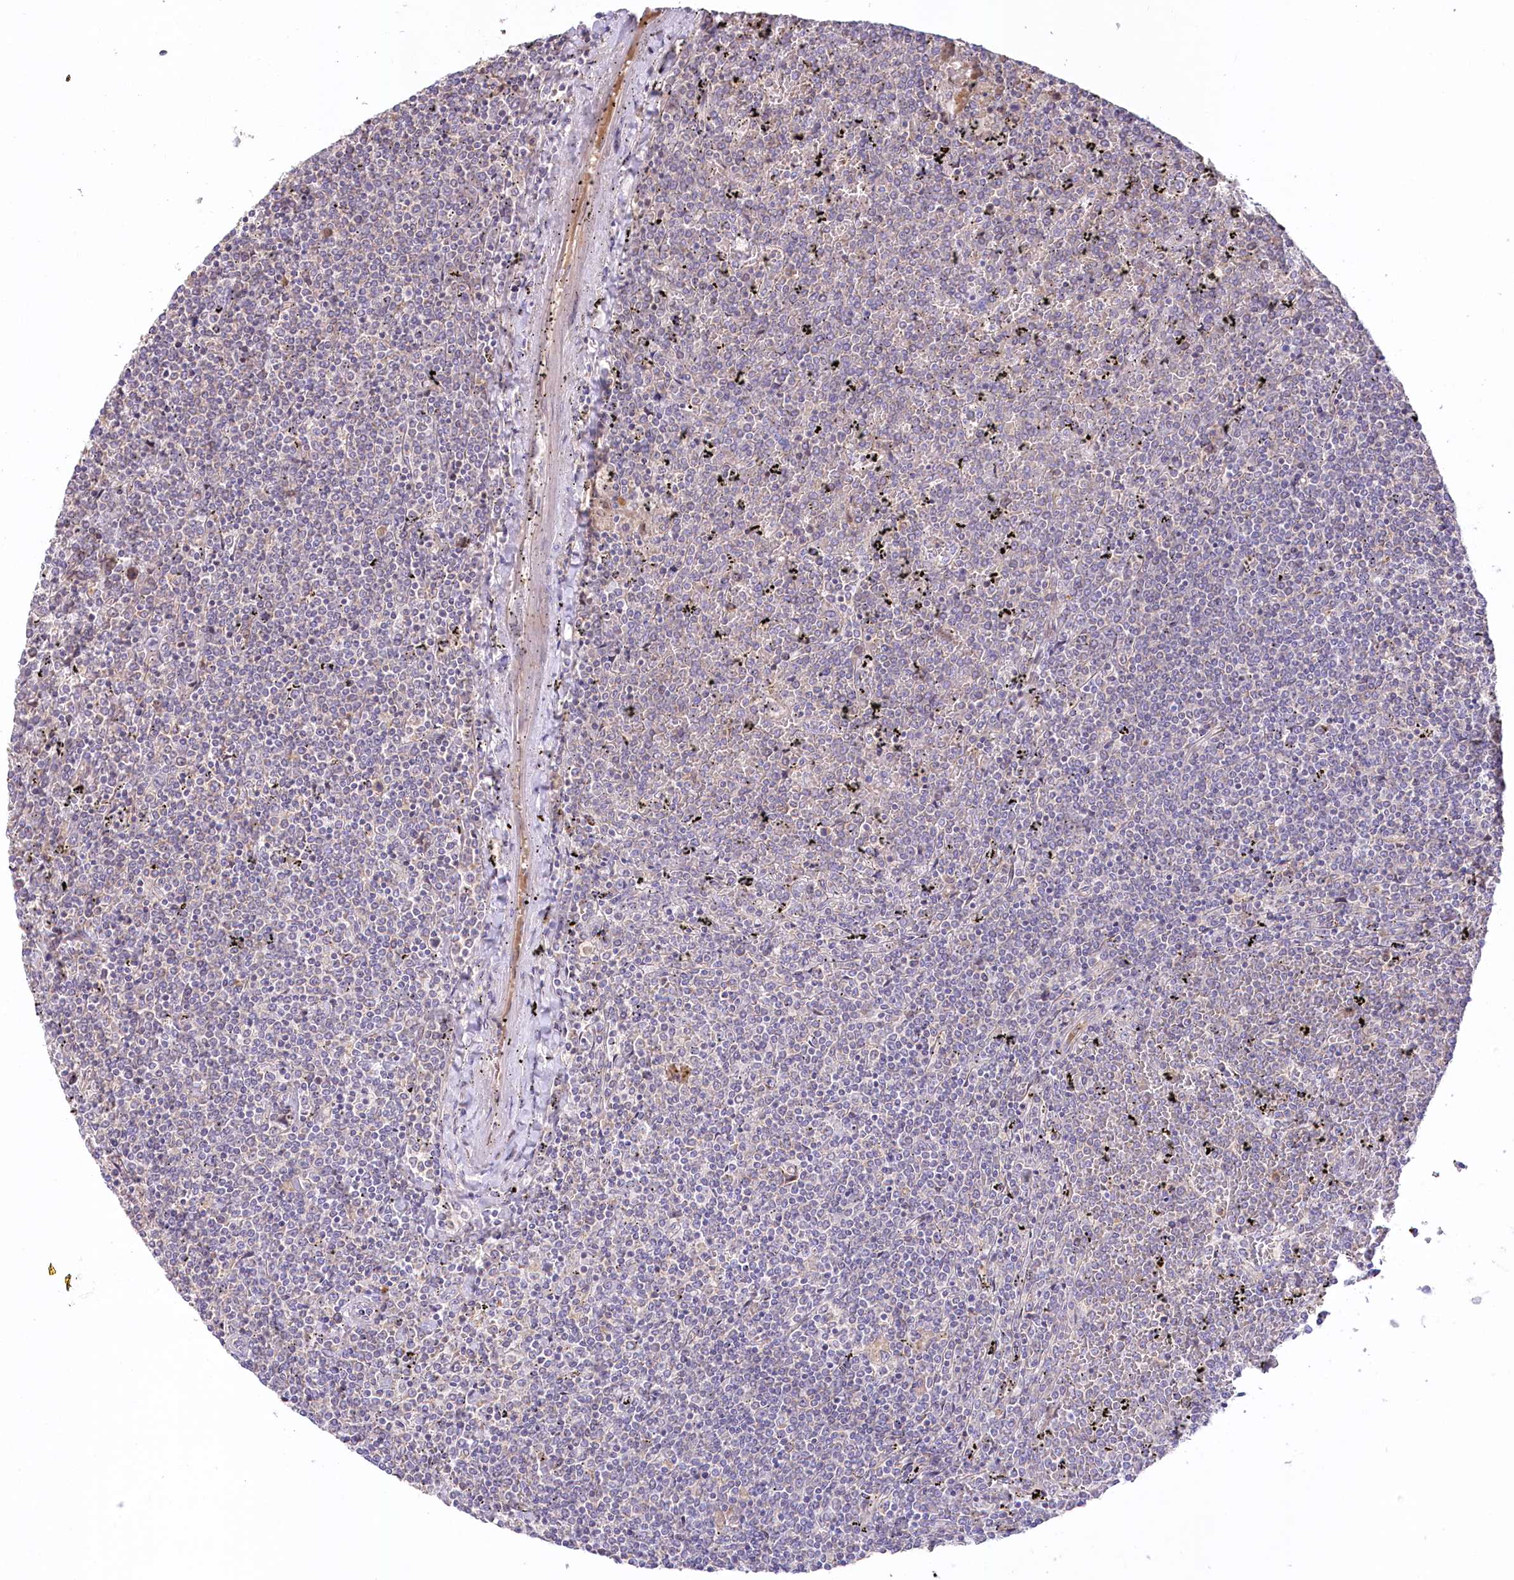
{"staining": {"intensity": "negative", "quantity": "none", "location": "none"}, "tissue": "lymphoma", "cell_type": "Tumor cells", "image_type": "cancer", "snomed": [{"axis": "morphology", "description": "Malignant lymphoma, non-Hodgkin's type, Low grade"}, {"axis": "topography", "description": "Spleen"}], "caption": "Immunohistochemistry (IHC) of malignant lymphoma, non-Hodgkin's type (low-grade) exhibits no expression in tumor cells. (DAB immunohistochemistry visualized using brightfield microscopy, high magnification).", "gene": "SLC6A11", "patient": {"sex": "female", "age": 19}}